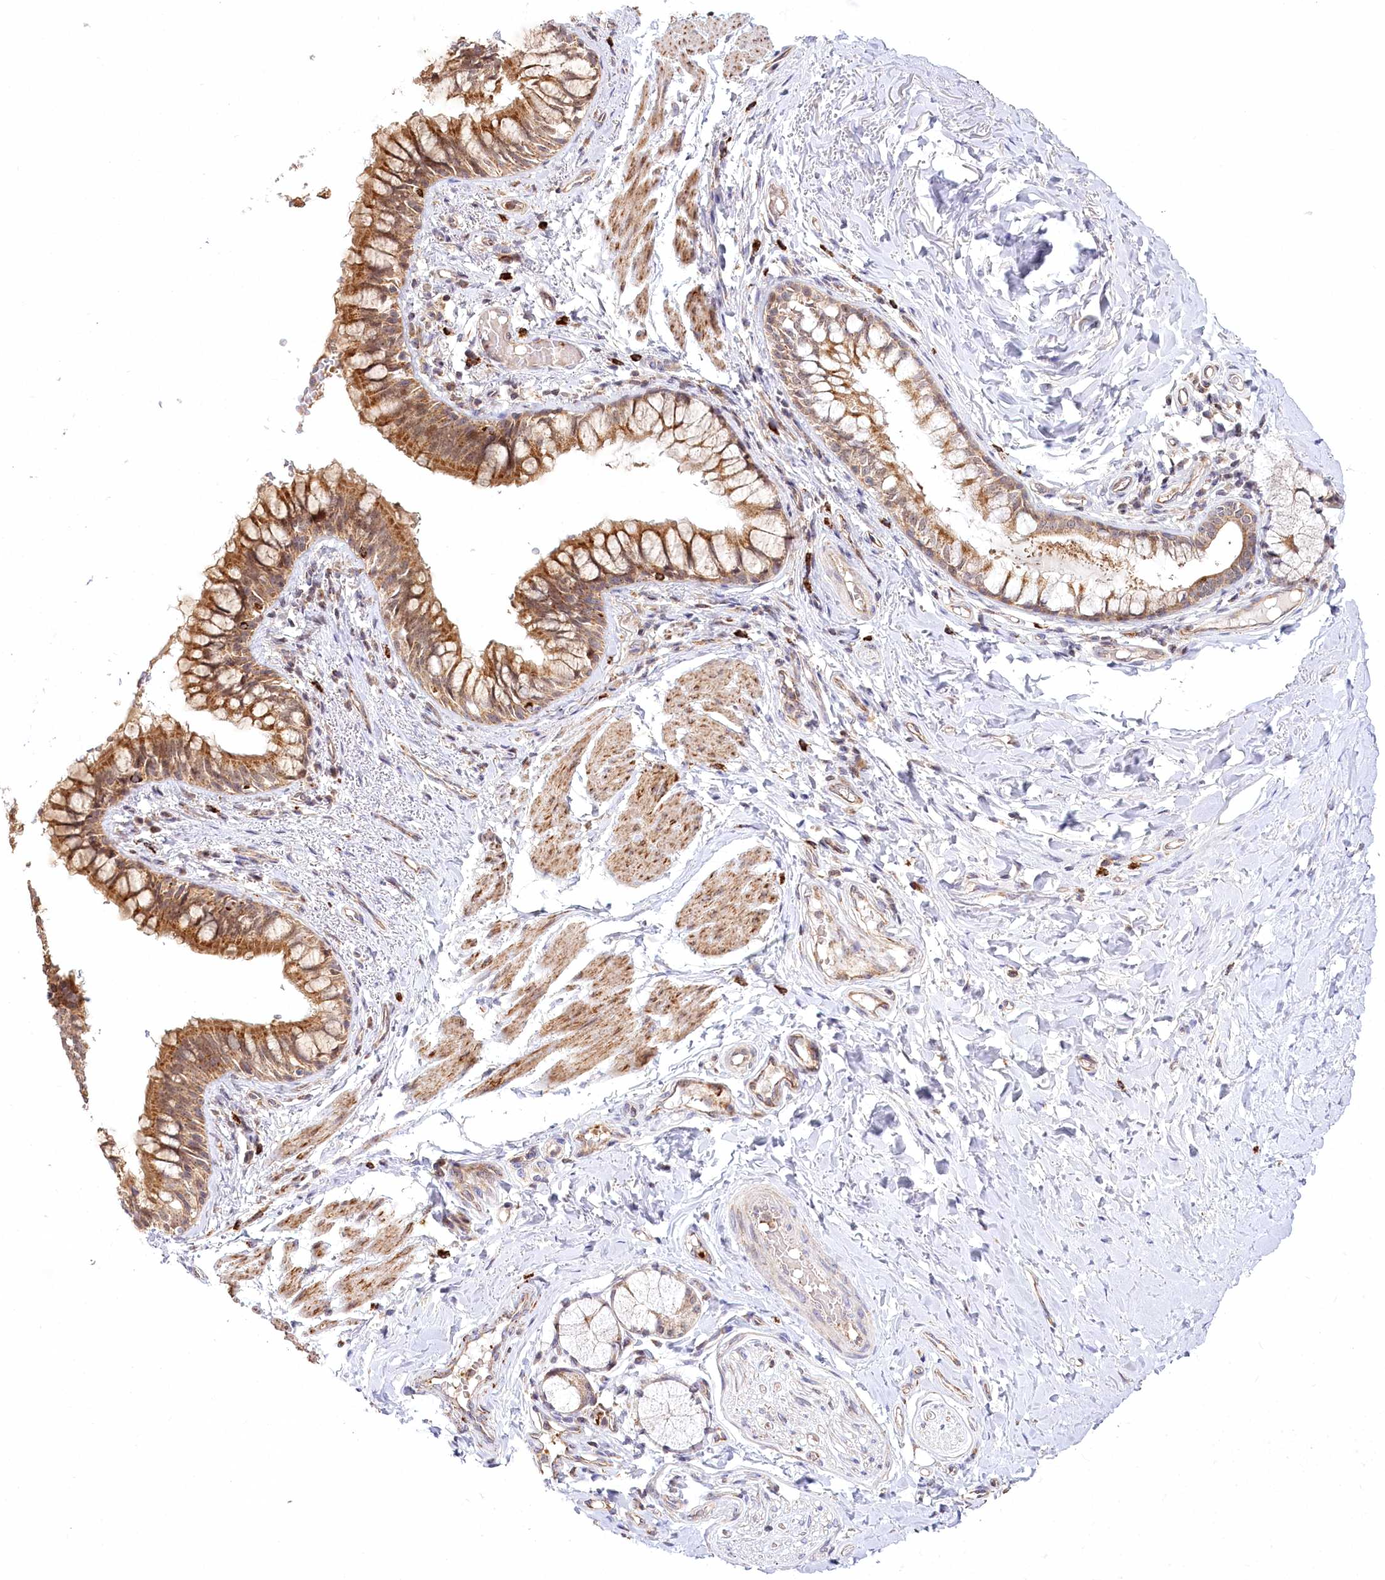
{"staining": {"intensity": "moderate", "quantity": ">75%", "location": "cytoplasmic/membranous"}, "tissue": "bronchus", "cell_type": "Respiratory epithelial cells", "image_type": "normal", "snomed": [{"axis": "morphology", "description": "Normal tissue, NOS"}, {"axis": "topography", "description": "Cartilage tissue"}, {"axis": "topography", "description": "Bronchus"}], "caption": "Moderate cytoplasmic/membranous protein expression is identified in approximately >75% of respiratory epithelial cells in bronchus.", "gene": "RTN4IP1", "patient": {"sex": "female", "age": 36}}